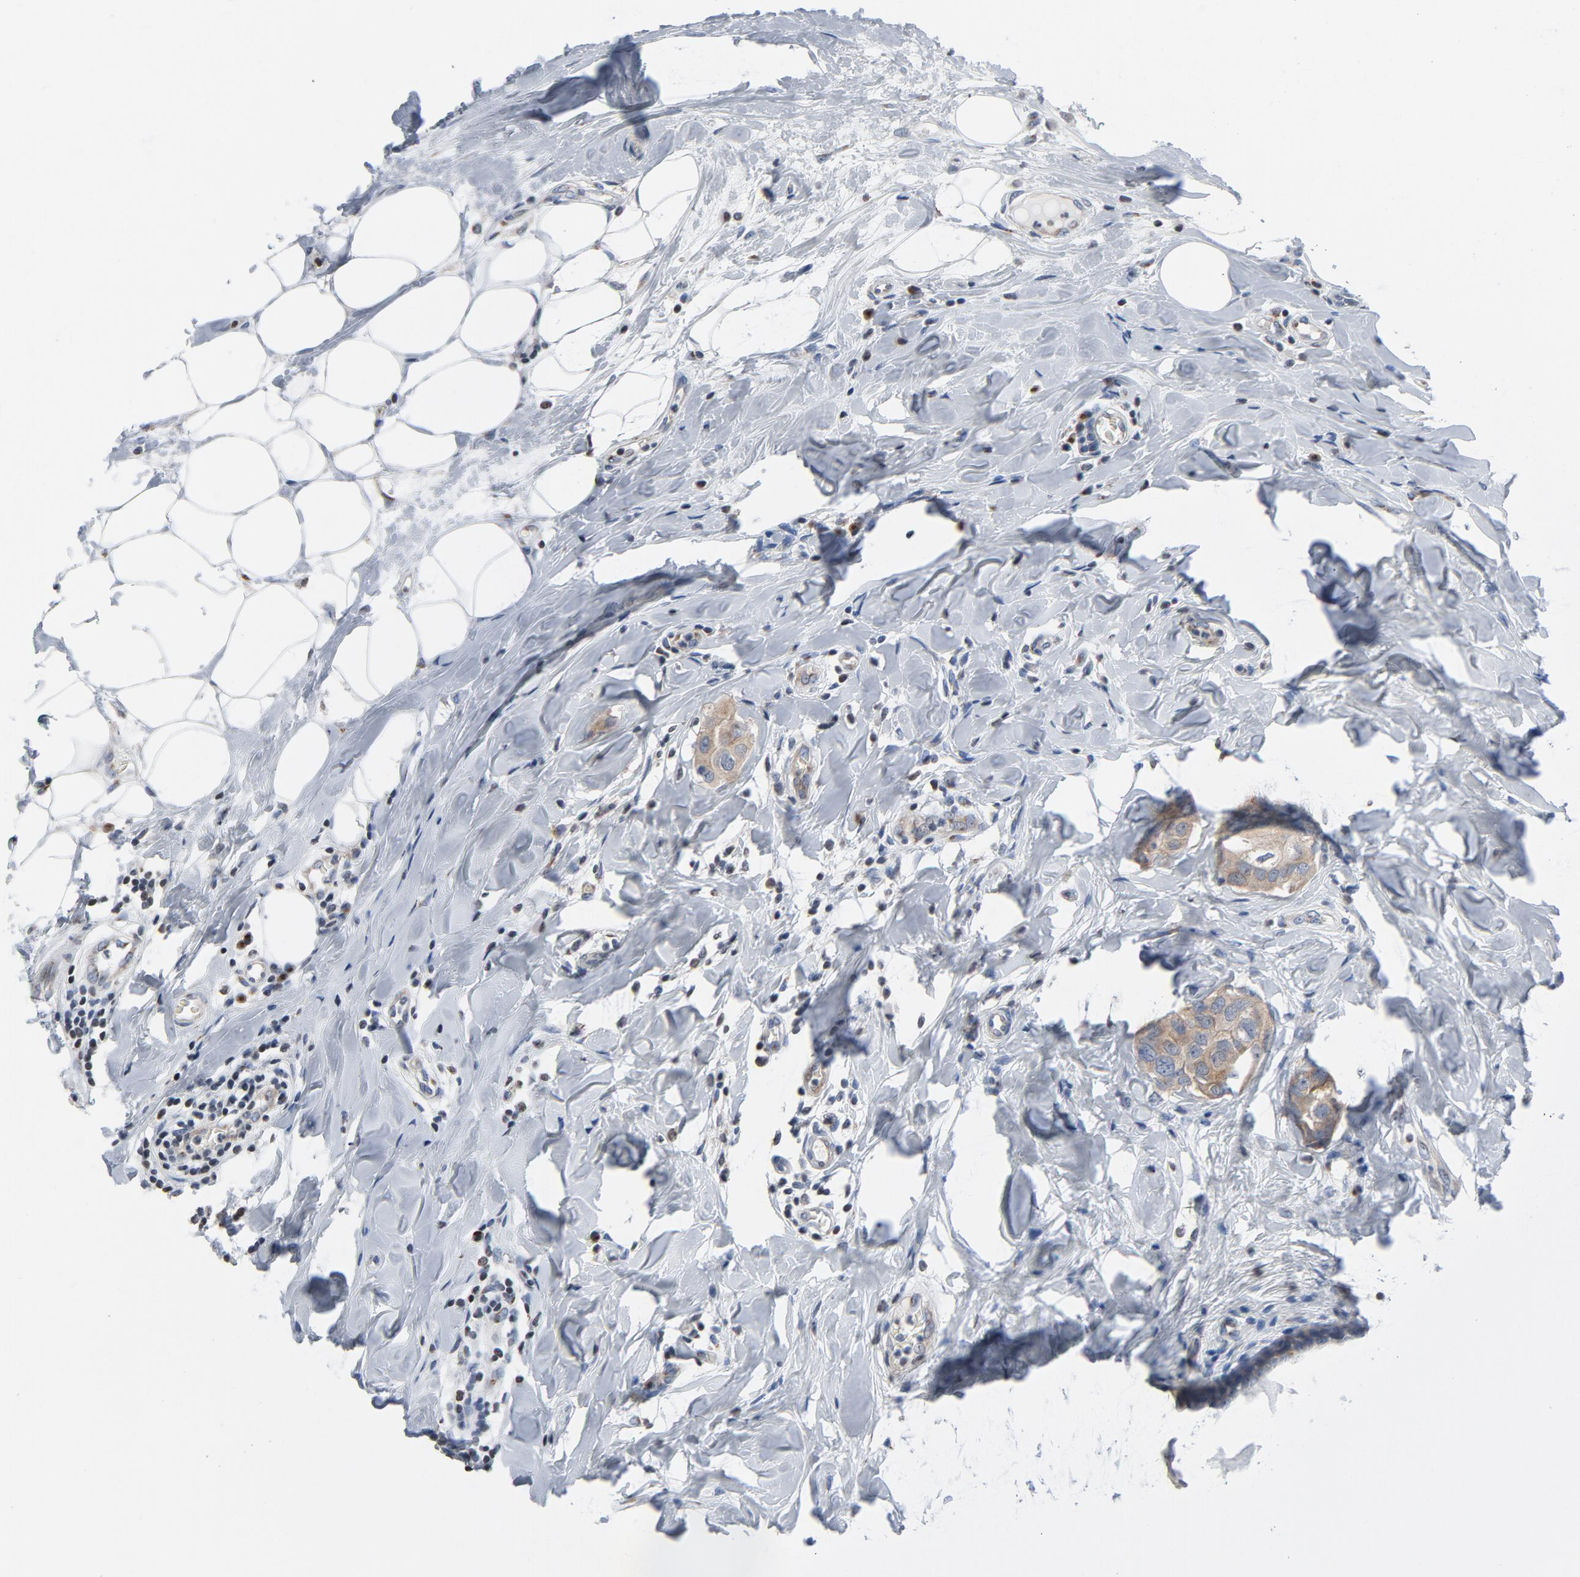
{"staining": {"intensity": "moderate", "quantity": ">75%", "location": "cytoplasmic/membranous"}, "tissue": "breast cancer", "cell_type": "Tumor cells", "image_type": "cancer", "snomed": [{"axis": "morphology", "description": "Duct carcinoma"}, {"axis": "topography", "description": "Breast"}], "caption": "A brown stain shows moderate cytoplasmic/membranous staining of a protein in breast cancer (intraductal carcinoma) tumor cells.", "gene": "YIPF6", "patient": {"sex": "female", "age": 40}}